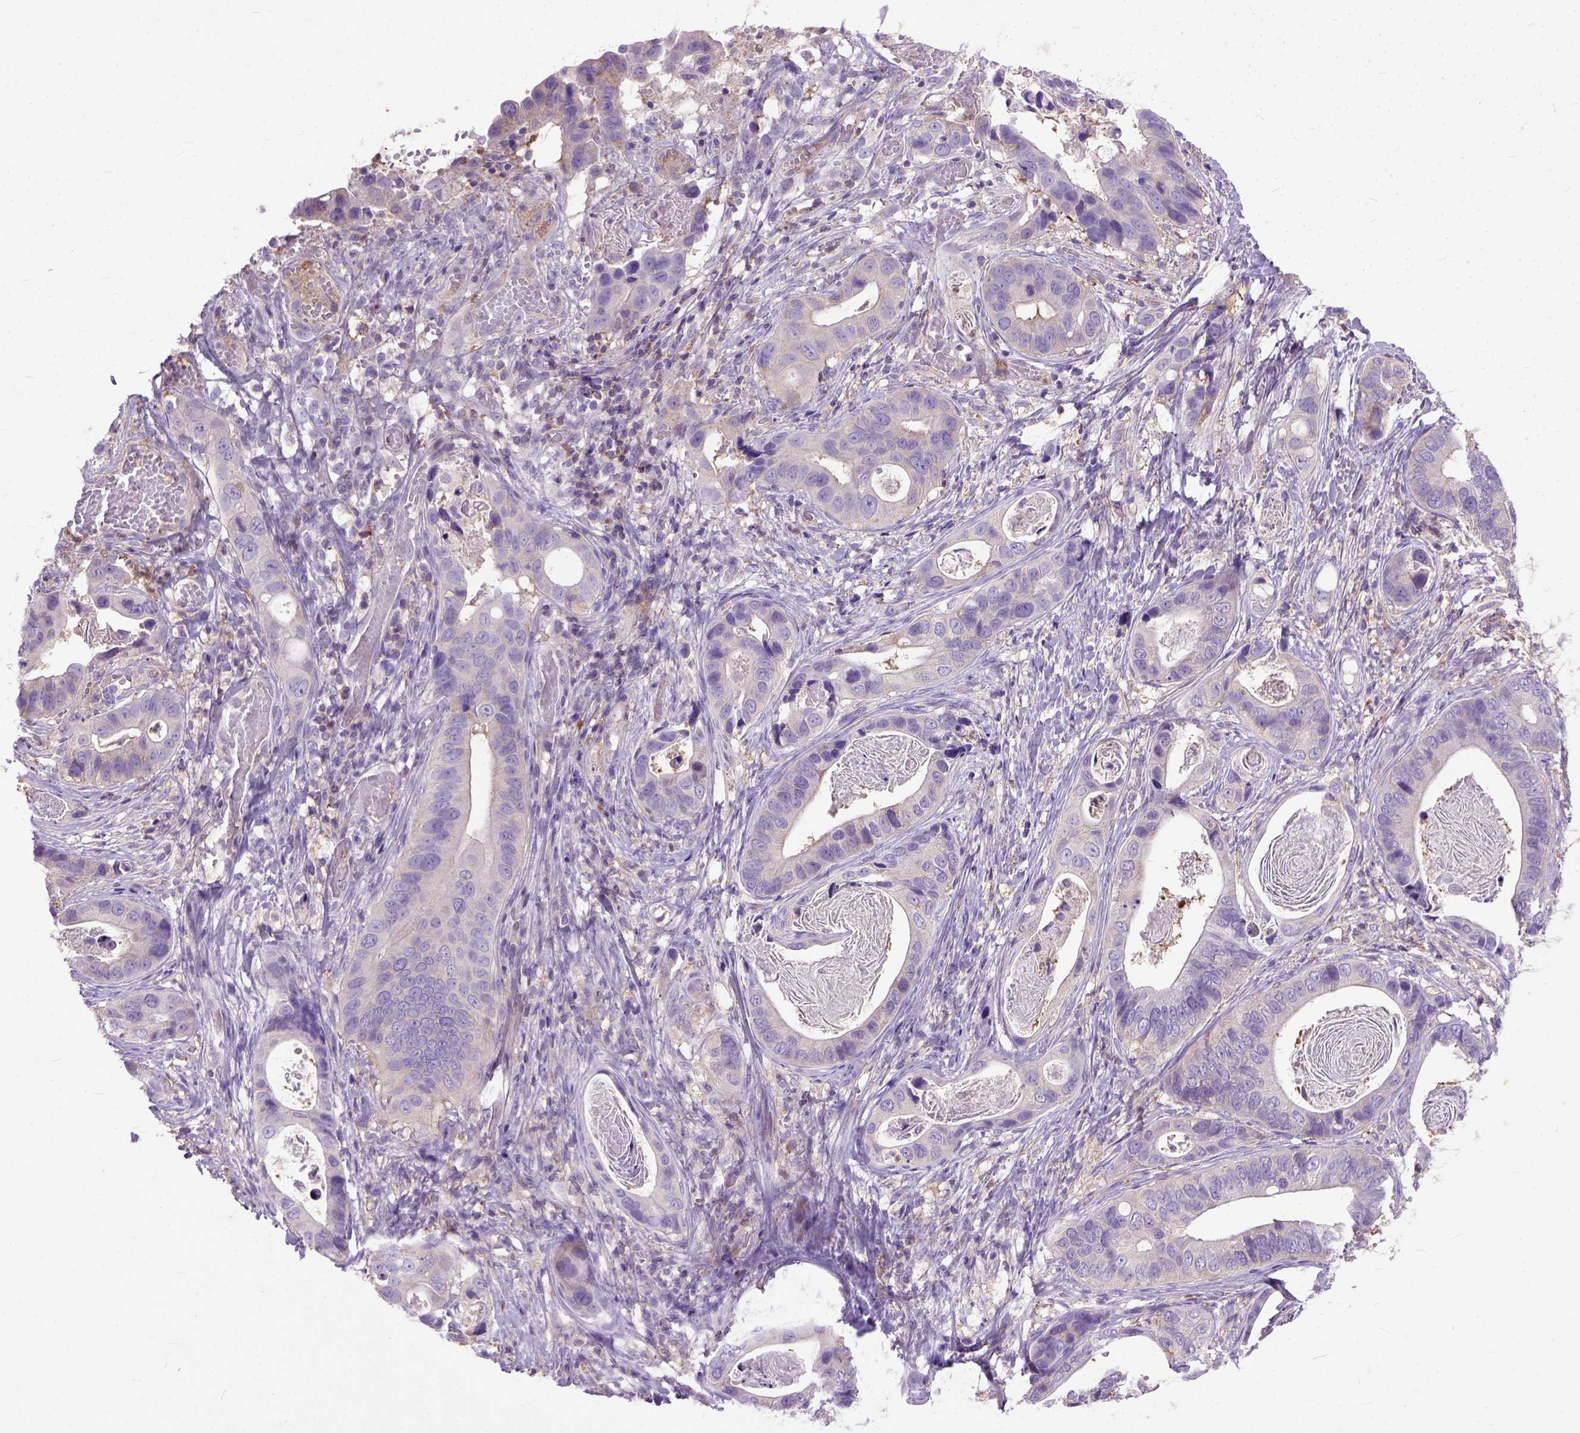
{"staining": {"intensity": "negative", "quantity": "none", "location": "none"}, "tissue": "stomach cancer", "cell_type": "Tumor cells", "image_type": "cancer", "snomed": [{"axis": "morphology", "description": "Adenocarcinoma, NOS"}, {"axis": "topography", "description": "Stomach"}], "caption": "Adenocarcinoma (stomach) stained for a protein using immunohistochemistry displays no positivity tumor cells.", "gene": "NAMPT", "patient": {"sex": "male", "age": 84}}